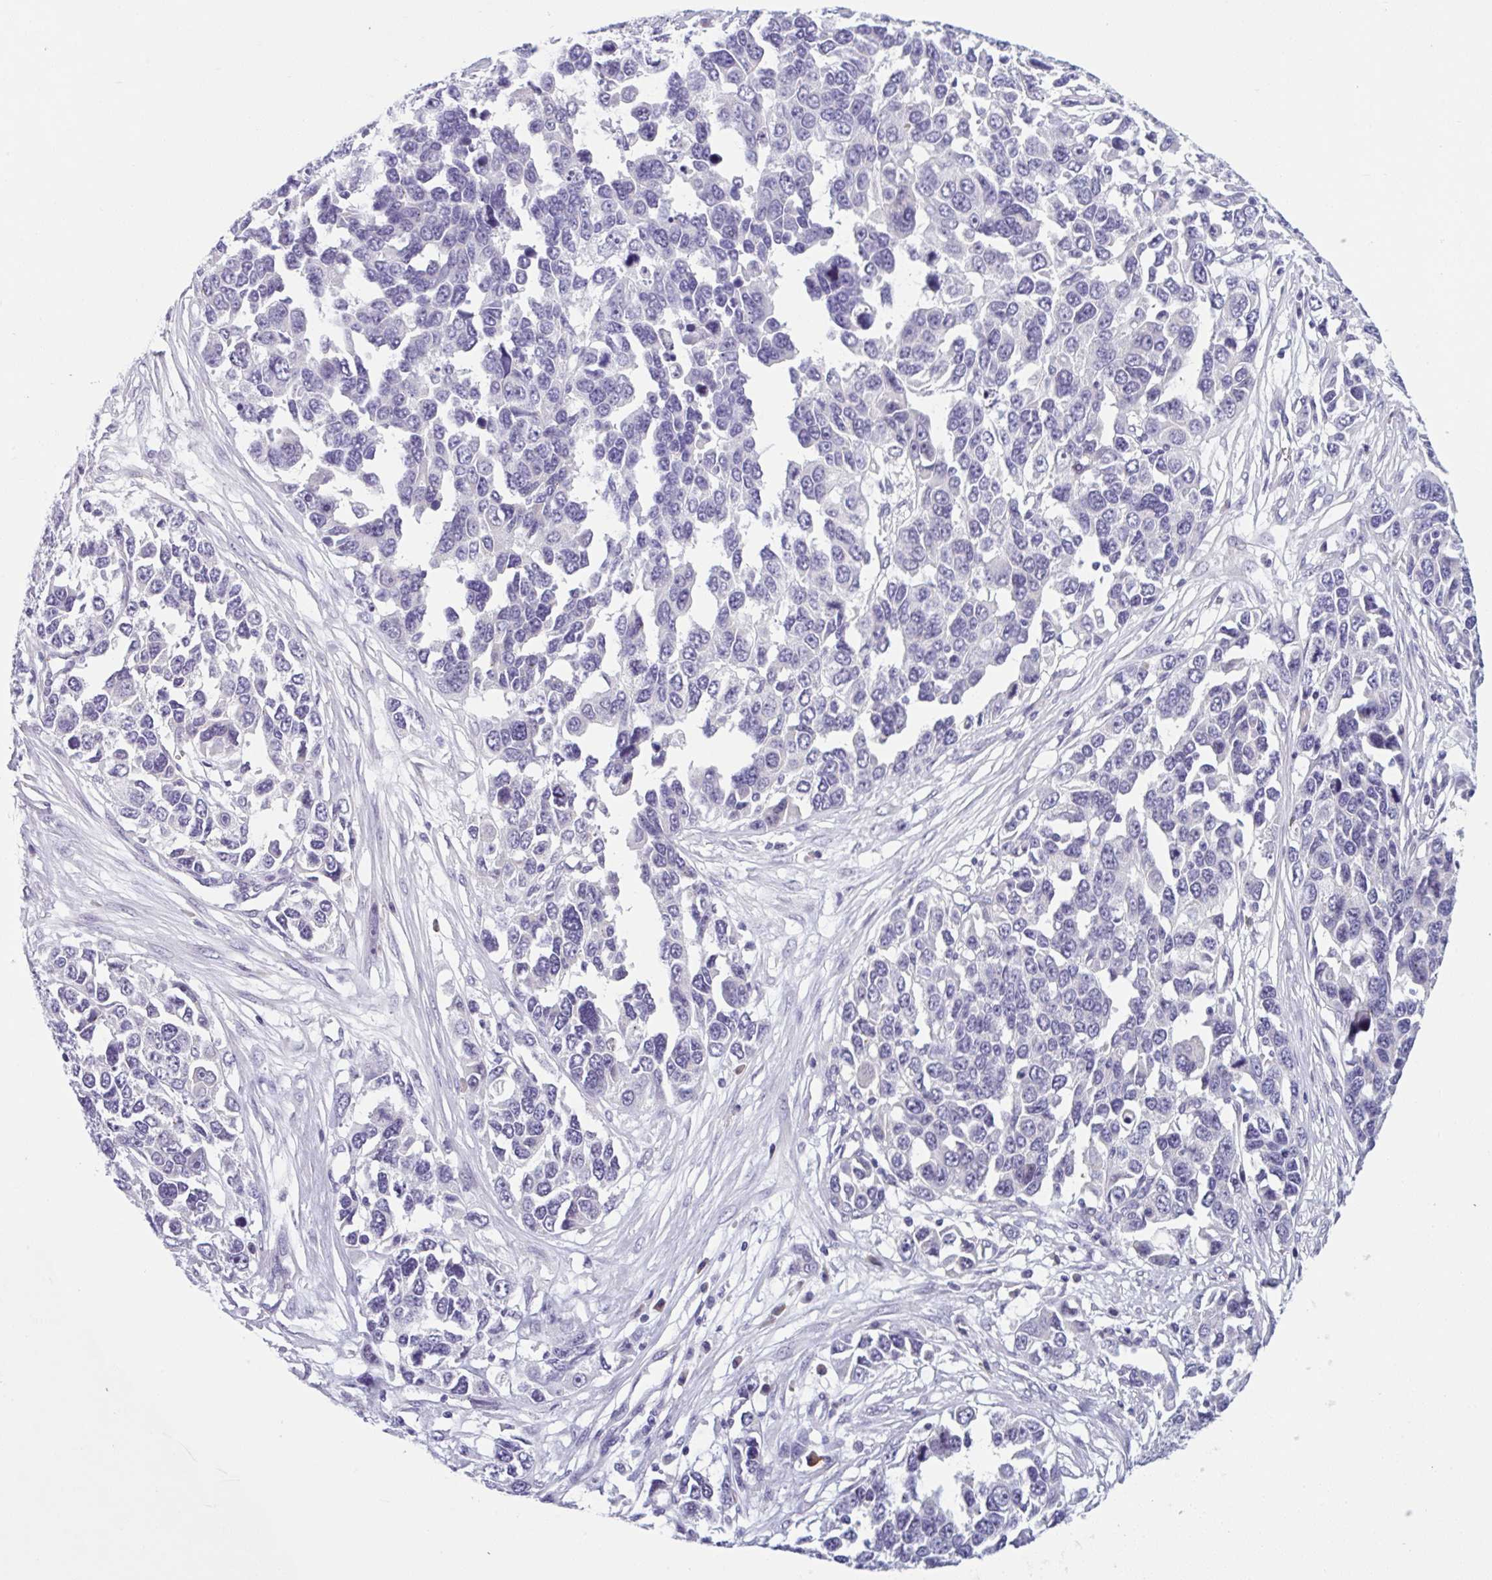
{"staining": {"intensity": "negative", "quantity": "none", "location": "none"}, "tissue": "ovarian cancer", "cell_type": "Tumor cells", "image_type": "cancer", "snomed": [{"axis": "morphology", "description": "Cystadenocarcinoma, serous, NOS"}, {"axis": "topography", "description": "Ovary"}], "caption": "An IHC photomicrograph of serous cystadenocarcinoma (ovarian) is shown. There is no staining in tumor cells of serous cystadenocarcinoma (ovarian). (Stains: DAB (3,3'-diaminobenzidine) immunohistochemistry with hematoxylin counter stain, Microscopy: brightfield microscopy at high magnification).", "gene": "WNT9B", "patient": {"sex": "female", "age": 76}}